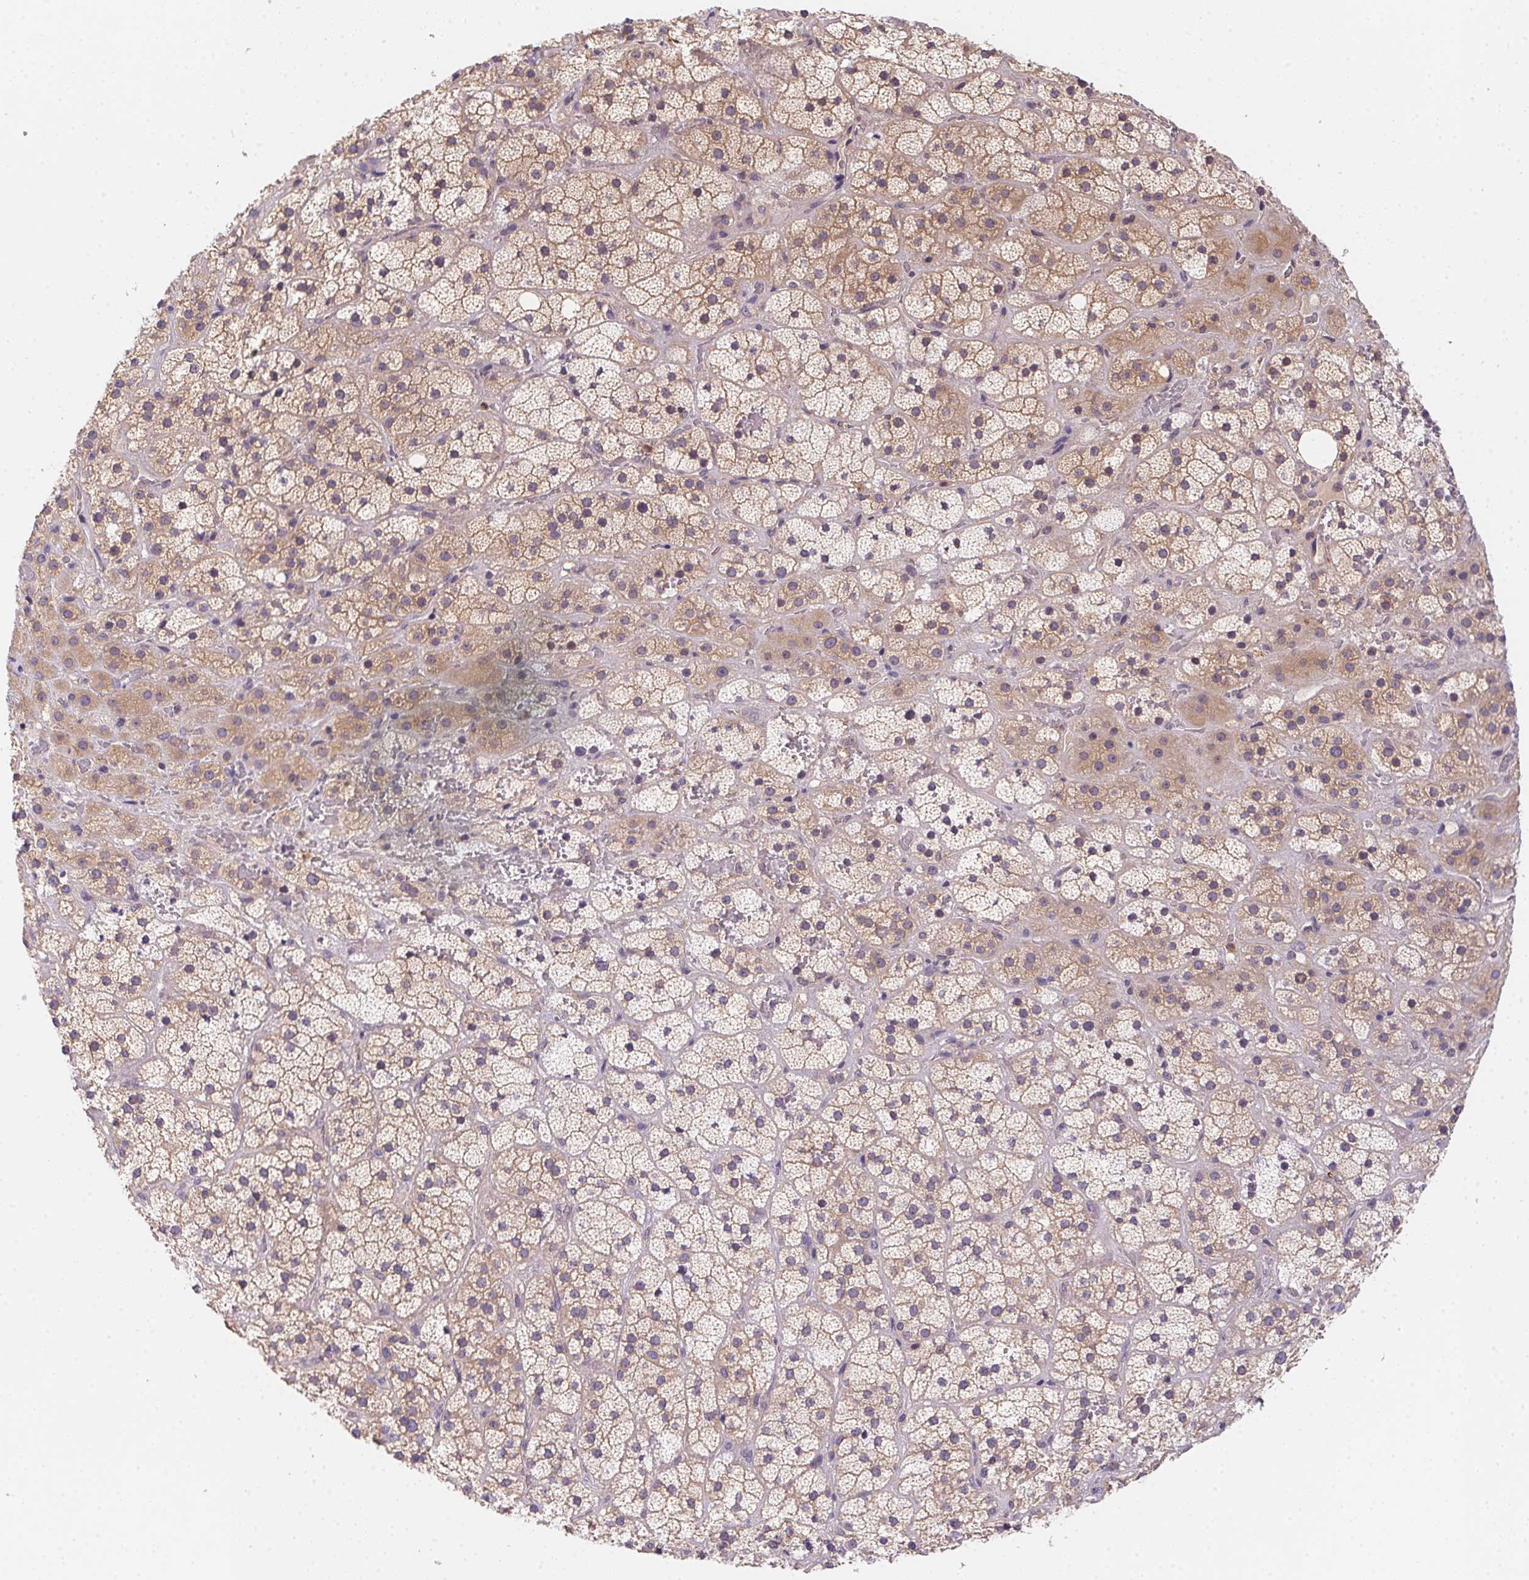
{"staining": {"intensity": "moderate", "quantity": "25%-75%", "location": "cytoplasmic/membranous"}, "tissue": "adrenal gland", "cell_type": "Glandular cells", "image_type": "normal", "snomed": [{"axis": "morphology", "description": "Normal tissue, NOS"}, {"axis": "topography", "description": "Adrenal gland"}], "caption": "A medium amount of moderate cytoplasmic/membranous positivity is appreciated in approximately 25%-75% of glandular cells in unremarkable adrenal gland. Using DAB (brown) and hematoxylin (blue) stains, captured at high magnification using brightfield microscopy.", "gene": "PRKAA1", "patient": {"sex": "male", "age": 57}}